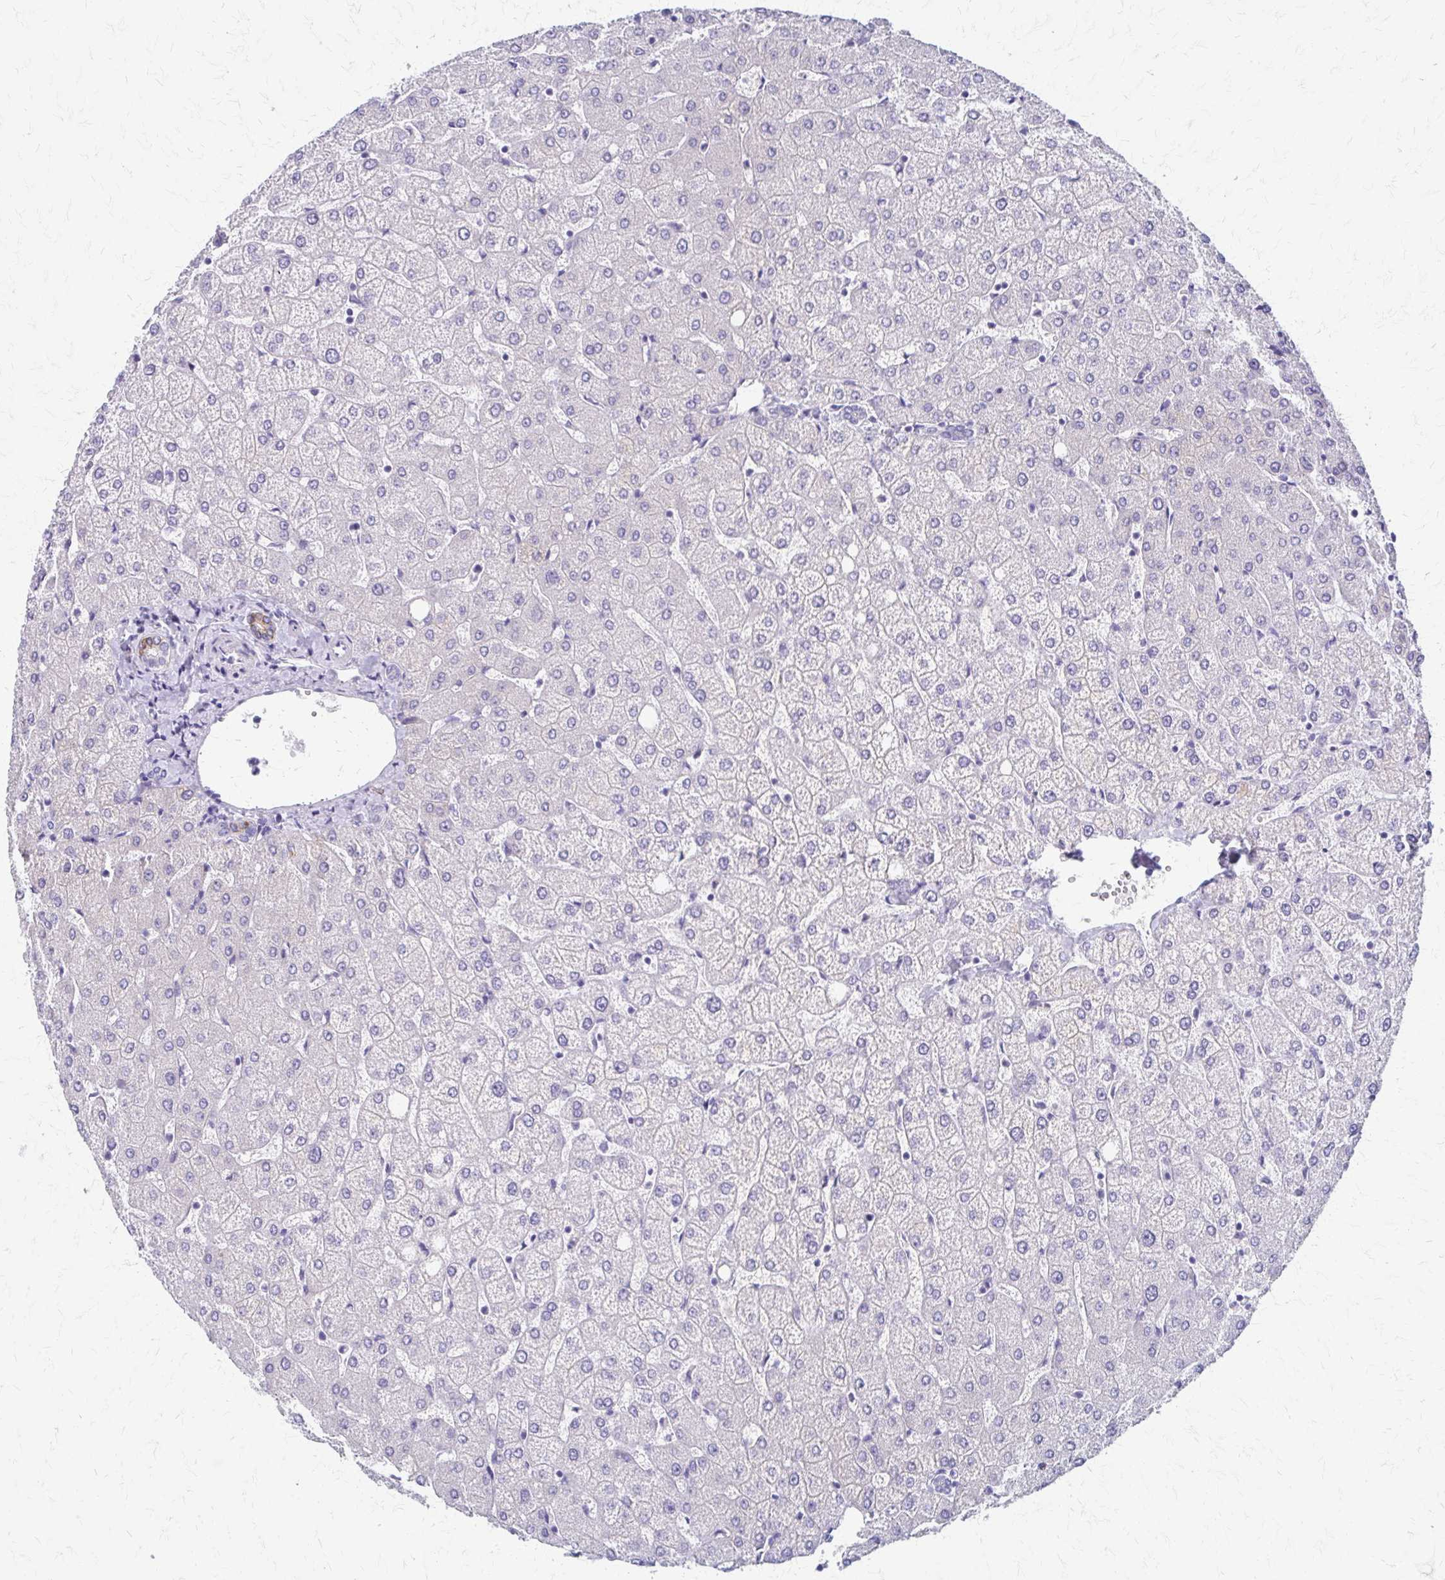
{"staining": {"intensity": "weak", "quantity": "25%-75%", "location": "cytoplasmic/membranous"}, "tissue": "liver", "cell_type": "Cholangiocytes", "image_type": "normal", "snomed": [{"axis": "morphology", "description": "Normal tissue, NOS"}, {"axis": "topography", "description": "Liver"}], "caption": "This image reveals IHC staining of unremarkable liver, with low weak cytoplasmic/membranous staining in about 25%-75% of cholangiocytes.", "gene": "ZSCAN5B", "patient": {"sex": "female", "age": 54}}